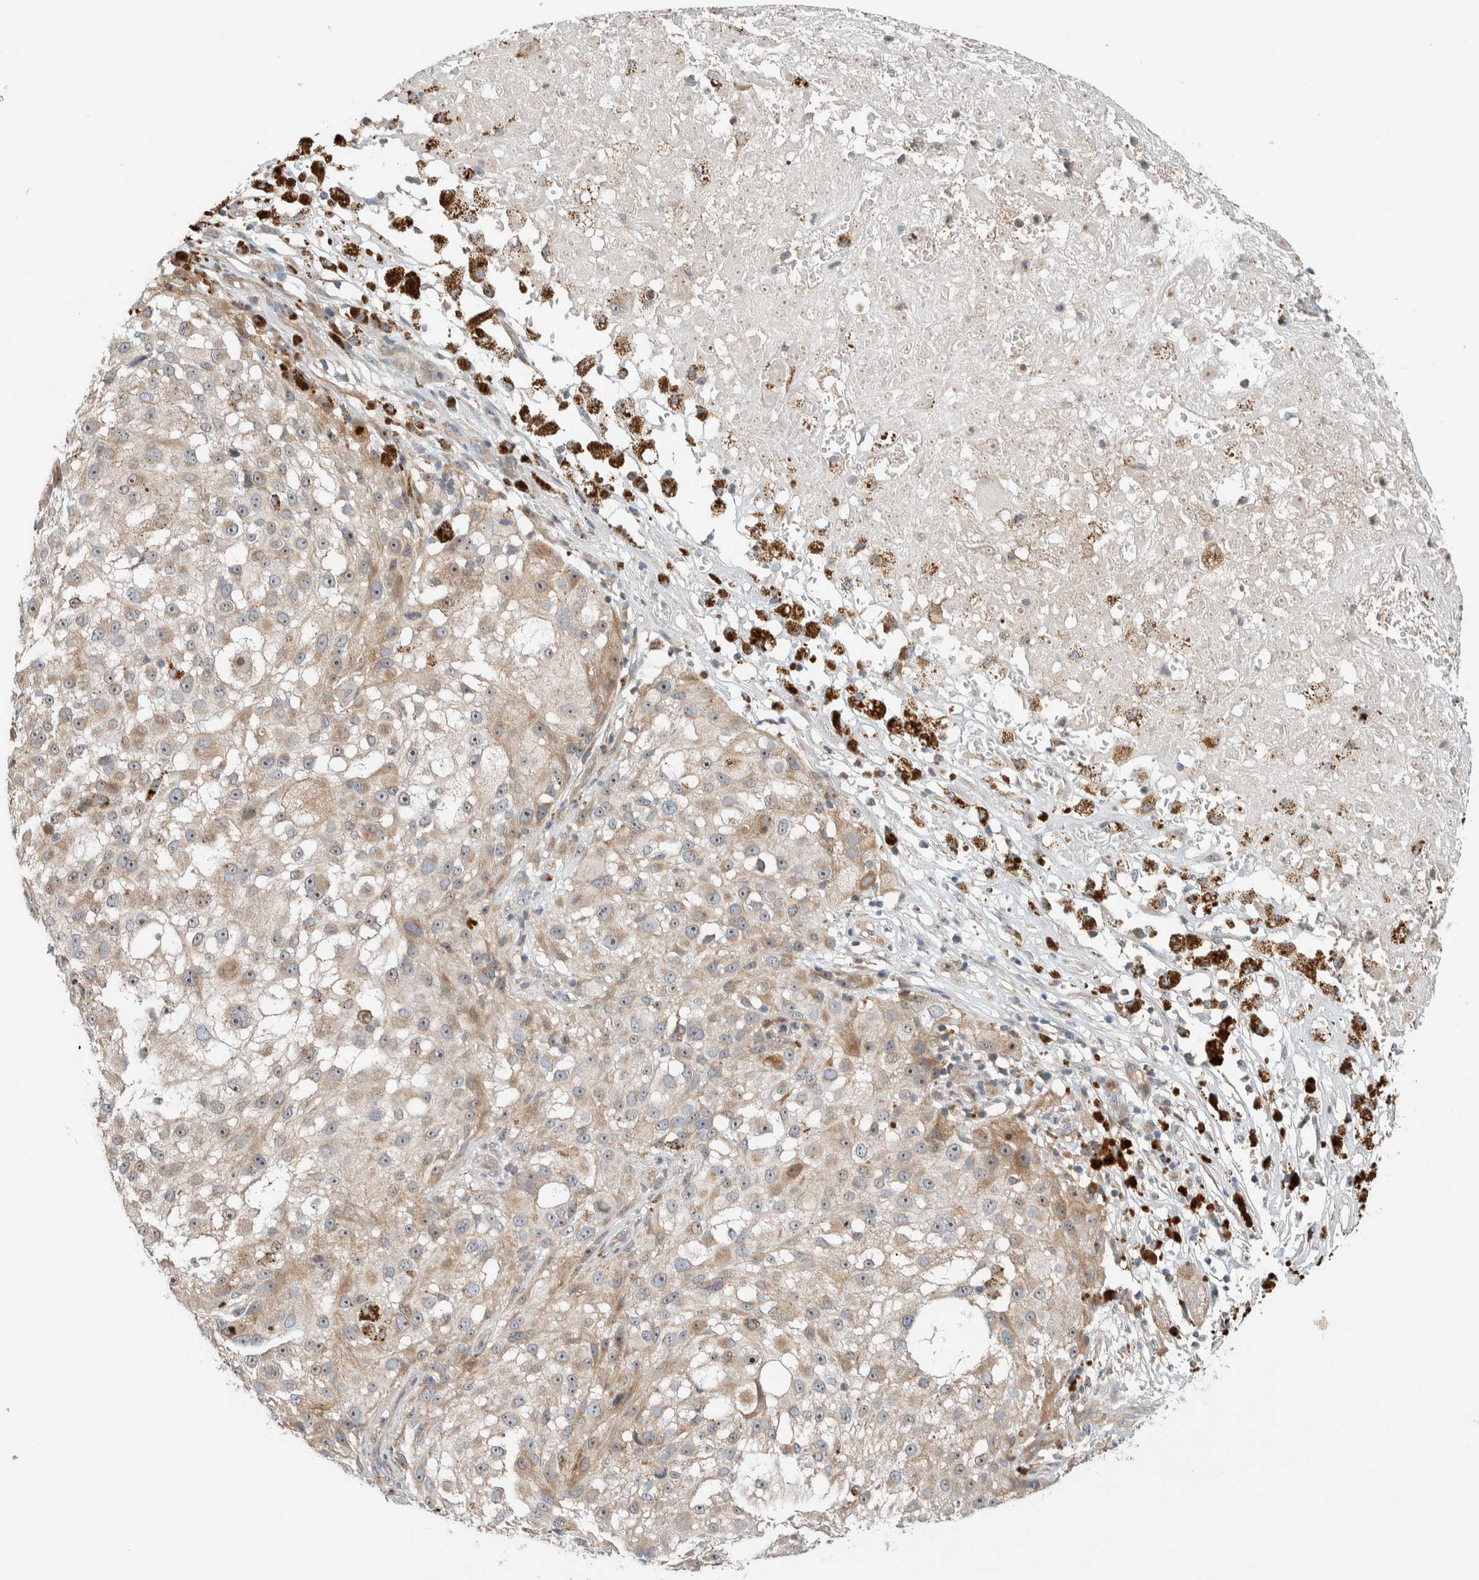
{"staining": {"intensity": "moderate", "quantity": ">75%", "location": "cytoplasmic/membranous,nuclear"}, "tissue": "melanoma", "cell_type": "Tumor cells", "image_type": "cancer", "snomed": [{"axis": "morphology", "description": "Necrosis, NOS"}, {"axis": "morphology", "description": "Malignant melanoma, NOS"}, {"axis": "topography", "description": "Skin"}], "caption": "Protein staining reveals moderate cytoplasmic/membranous and nuclear staining in approximately >75% of tumor cells in melanoma.", "gene": "SLFN12L", "patient": {"sex": "female", "age": 87}}